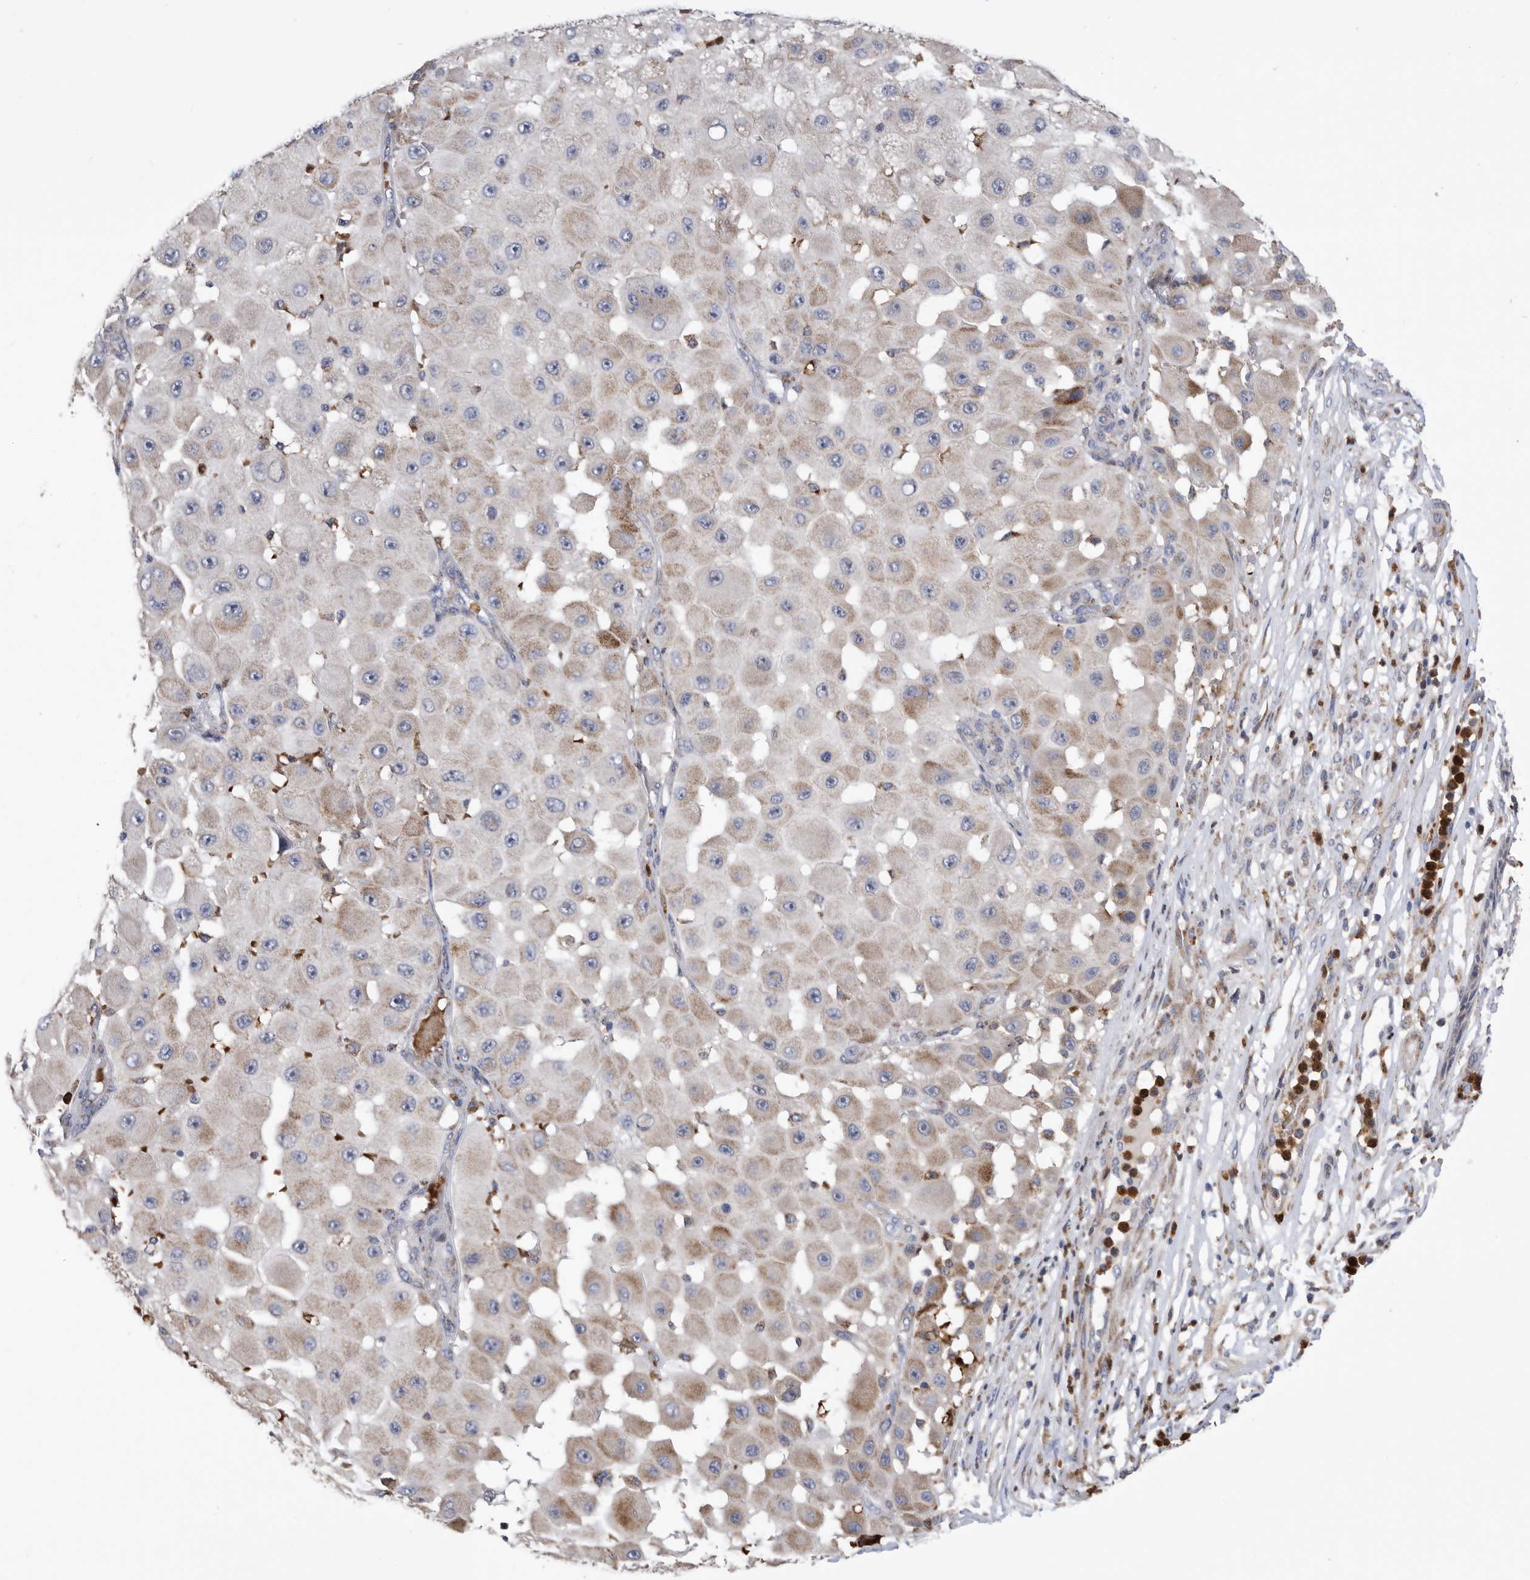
{"staining": {"intensity": "moderate", "quantity": "<25%", "location": "cytoplasmic/membranous"}, "tissue": "melanoma", "cell_type": "Tumor cells", "image_type": "cancer", "snomed": [{"axis": "morphology", "description": "Malignant melanoma, NOS"}, {"axis": "topography", "description": "Skin"}], "caption": "Immunohistochemical staining of human melanoma exhibits low levels of moderate cytoplasmic/membranous protein positivity in approximately <25% of tumor cells.", "gene": "CRISPLD2", "patient": {"sex": "female", "age": 81}}